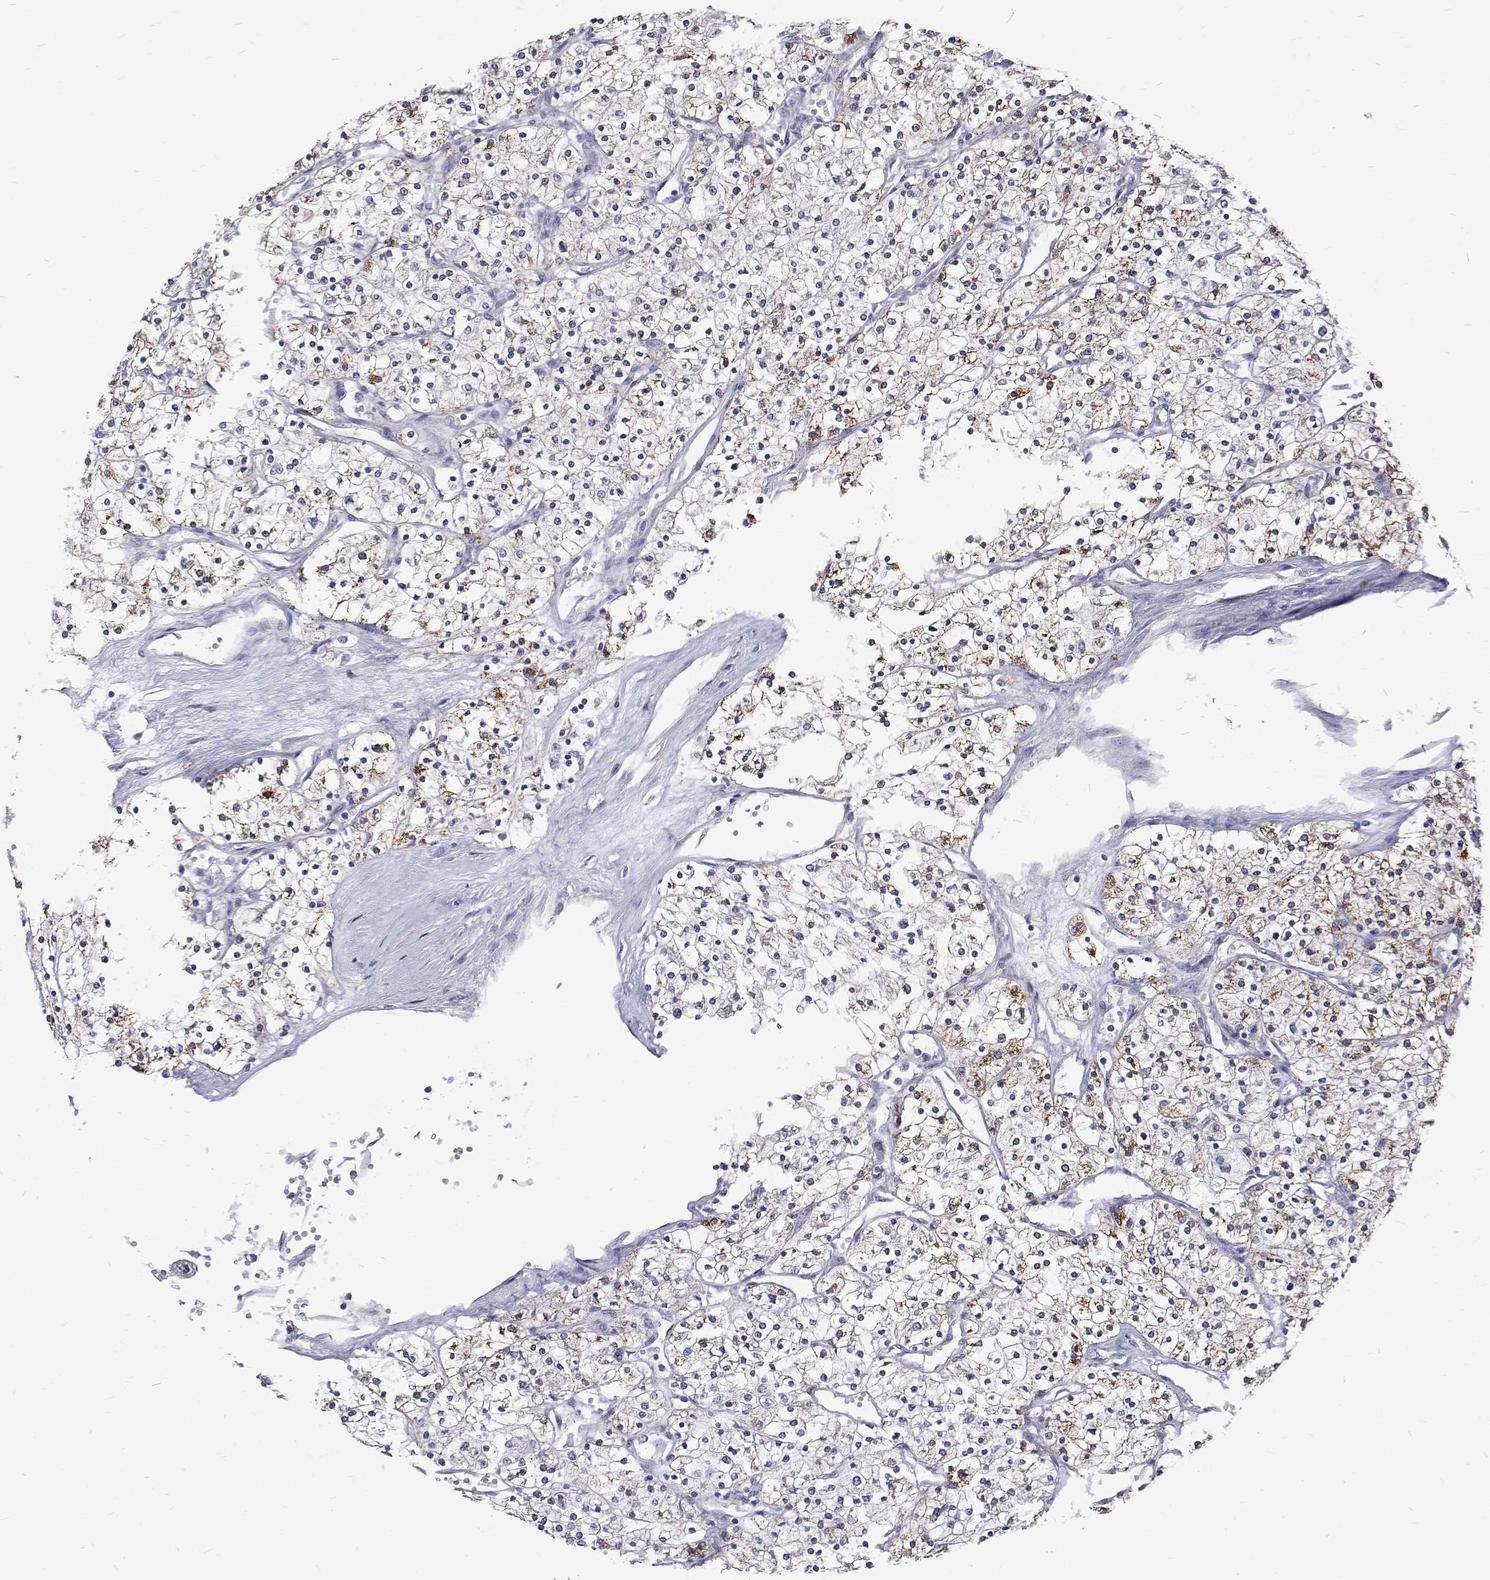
{"staining": {"intensity": "moderate", "quantity": "25%-75%", "location": "cytoplasmic/membranous"}, "tissue": "renal cancer", "cell_type": "Tumor cells", "image_type": "cancer", "snomed": [{"axis": "morphology", "description": "Adenocarcinoma, NOS"}, {"axis": "topography", "description": "Kidney"}], "caption": "This histopathology image reveals immunohistochemistry staining of renal adenocarcinoma, with medium moderate cytoplasmic/membranous positivity in approximately 25%-75% of tumor cells.", "gene": "PADI1", "patient": {"sex": "male", "age": 80}}